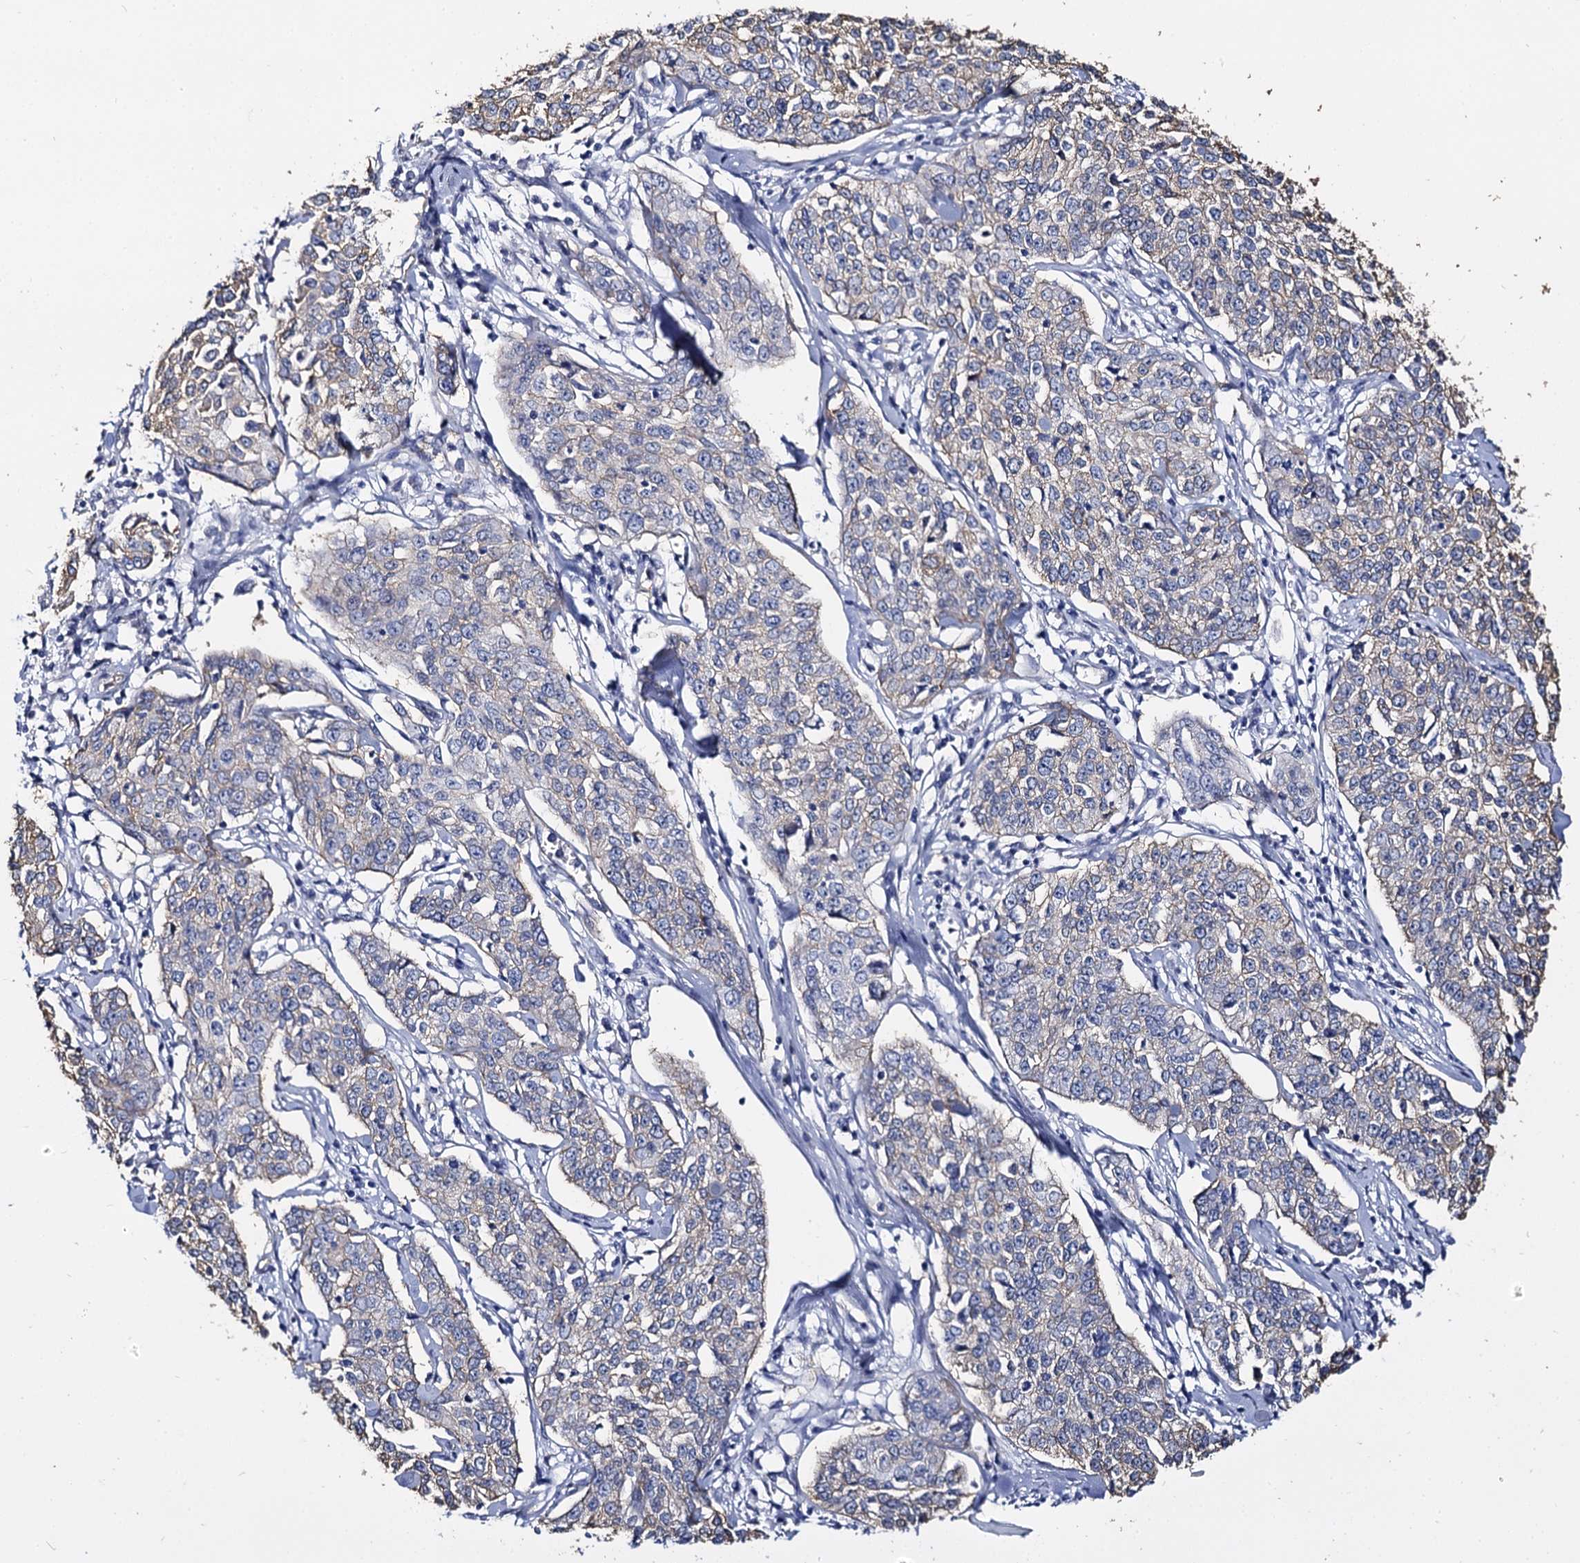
{"staining": {"intensity": "weak", "quantity": "<25%", "location": "cytoplasmic/membranous"}, "tissue": "cervical cancer", "cell_type": "Tumor cells", "image_type": "cancer", "snomed": [{"axis": "morphology", "description": "Squamous cell carcinoma, NOS"}, {"axis": "topography", "description": "Cervix"}], "caption": "Tumor cells are negative for brown protein staining in cervical cancer.", "gene": "CBFB", "patient": {"sex": "female", "age": 35}}